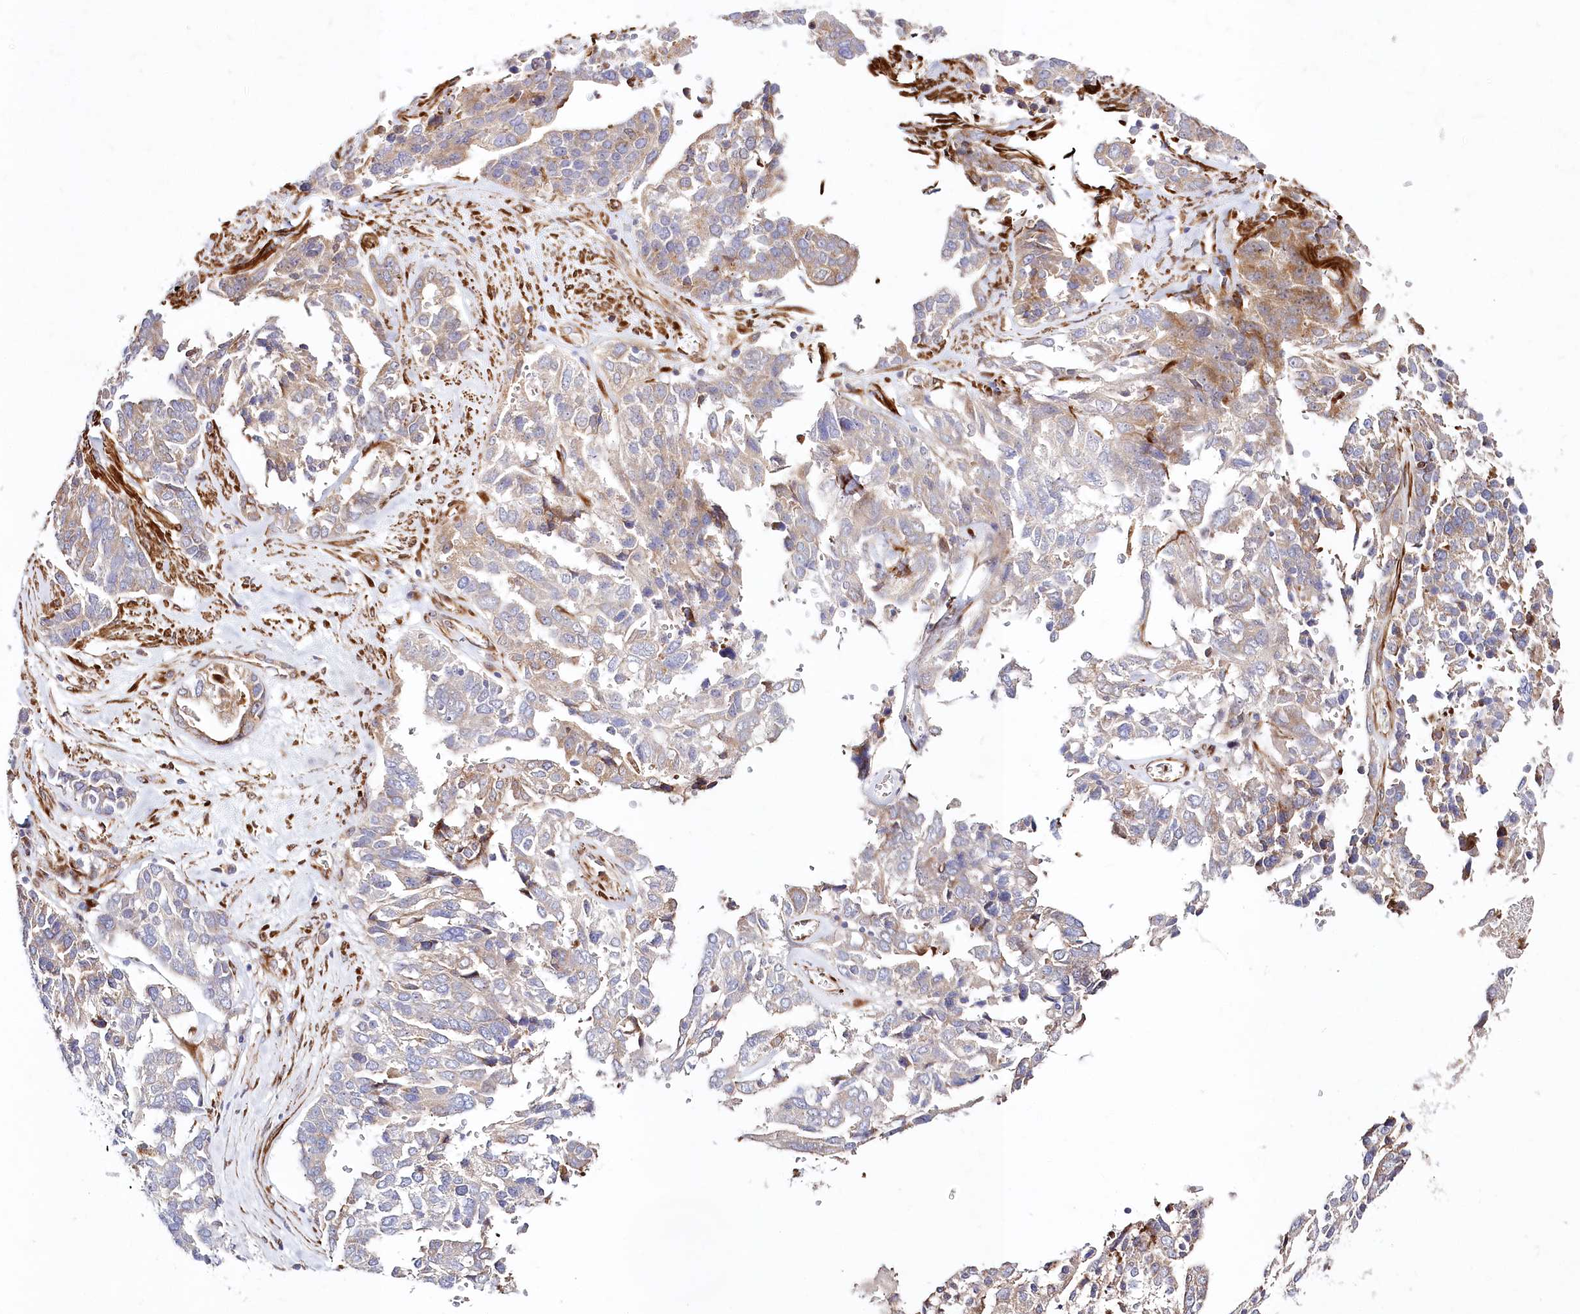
{"staining": {"intensity": "moderate", "quantity": "<25%", "location": "cytoplasmic/membranous"}, "tissue": "ovarian cancer", "cell_type": "Tumor cells", "image_type": "cancer", "snomed": [{"axis": "morphology", "description": "Cystadenocarcinoma, serous, NOS"}, {"axis": "topography", "description": "Ovary"}], "caption": "Human serous cystadenocarcinoma (ovarian) stained with a brown dye exhibits moderate cytoplasmic/membranous positive expression in approximately <25% of tumor cells.", "gene": "ABRAXAS2", "patient": {"sex": "female", "age": 44}}